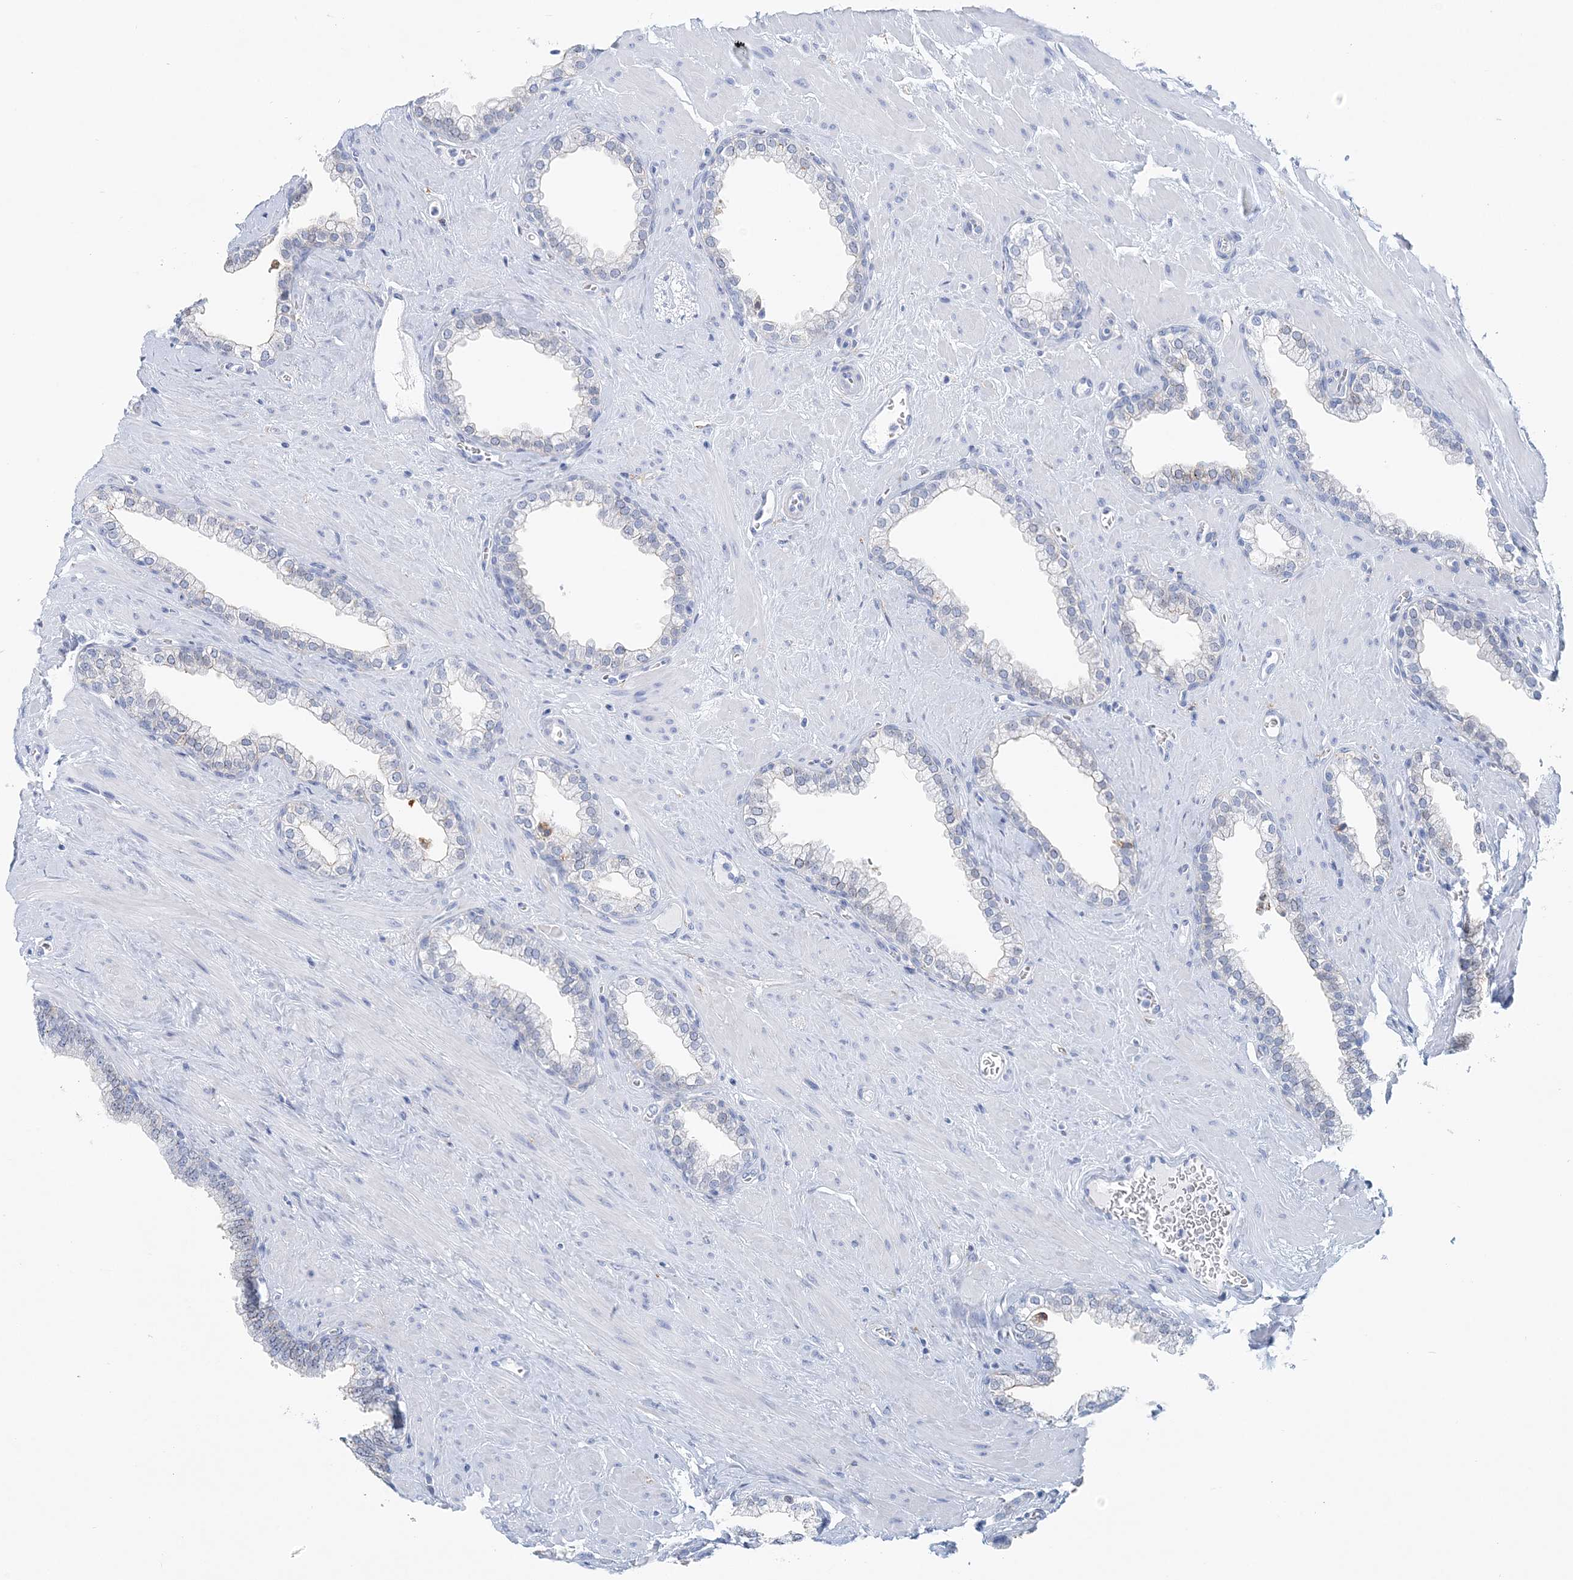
{"staining": {"intensity": "moderate", "quantity": "<25%", "location": "cytoplasmic/membranous"}, "tissue": "prostate", "cell_type": "Glandular cells", "image_type": "normal", "snomed": [{"axis": "morphology", "description": "Normal tissue, NOS"}, {"axis": "morphology", "description": "Urothelial carcinoma, Low grade"}, {"axis": "topography", "description": "Urinary bladder"}, {"axis": "topography", "description": "Prostate"}], "caption": "Immunohistochemistry (IHC) staining of benign prostate, which displays low levels of moderate cytoplasmic/membranous staining in about <25% of glandular cells indicating moderate cytoplasmic/membranous protein expression. The staining was performed using DAB (3,3'-diaminobenzidine) (brown) for protein detection and nuclei were counterstained in hematoxylin (blue).", "gene": "NKX6", "patient": {"sex": "male", "age": 60}}